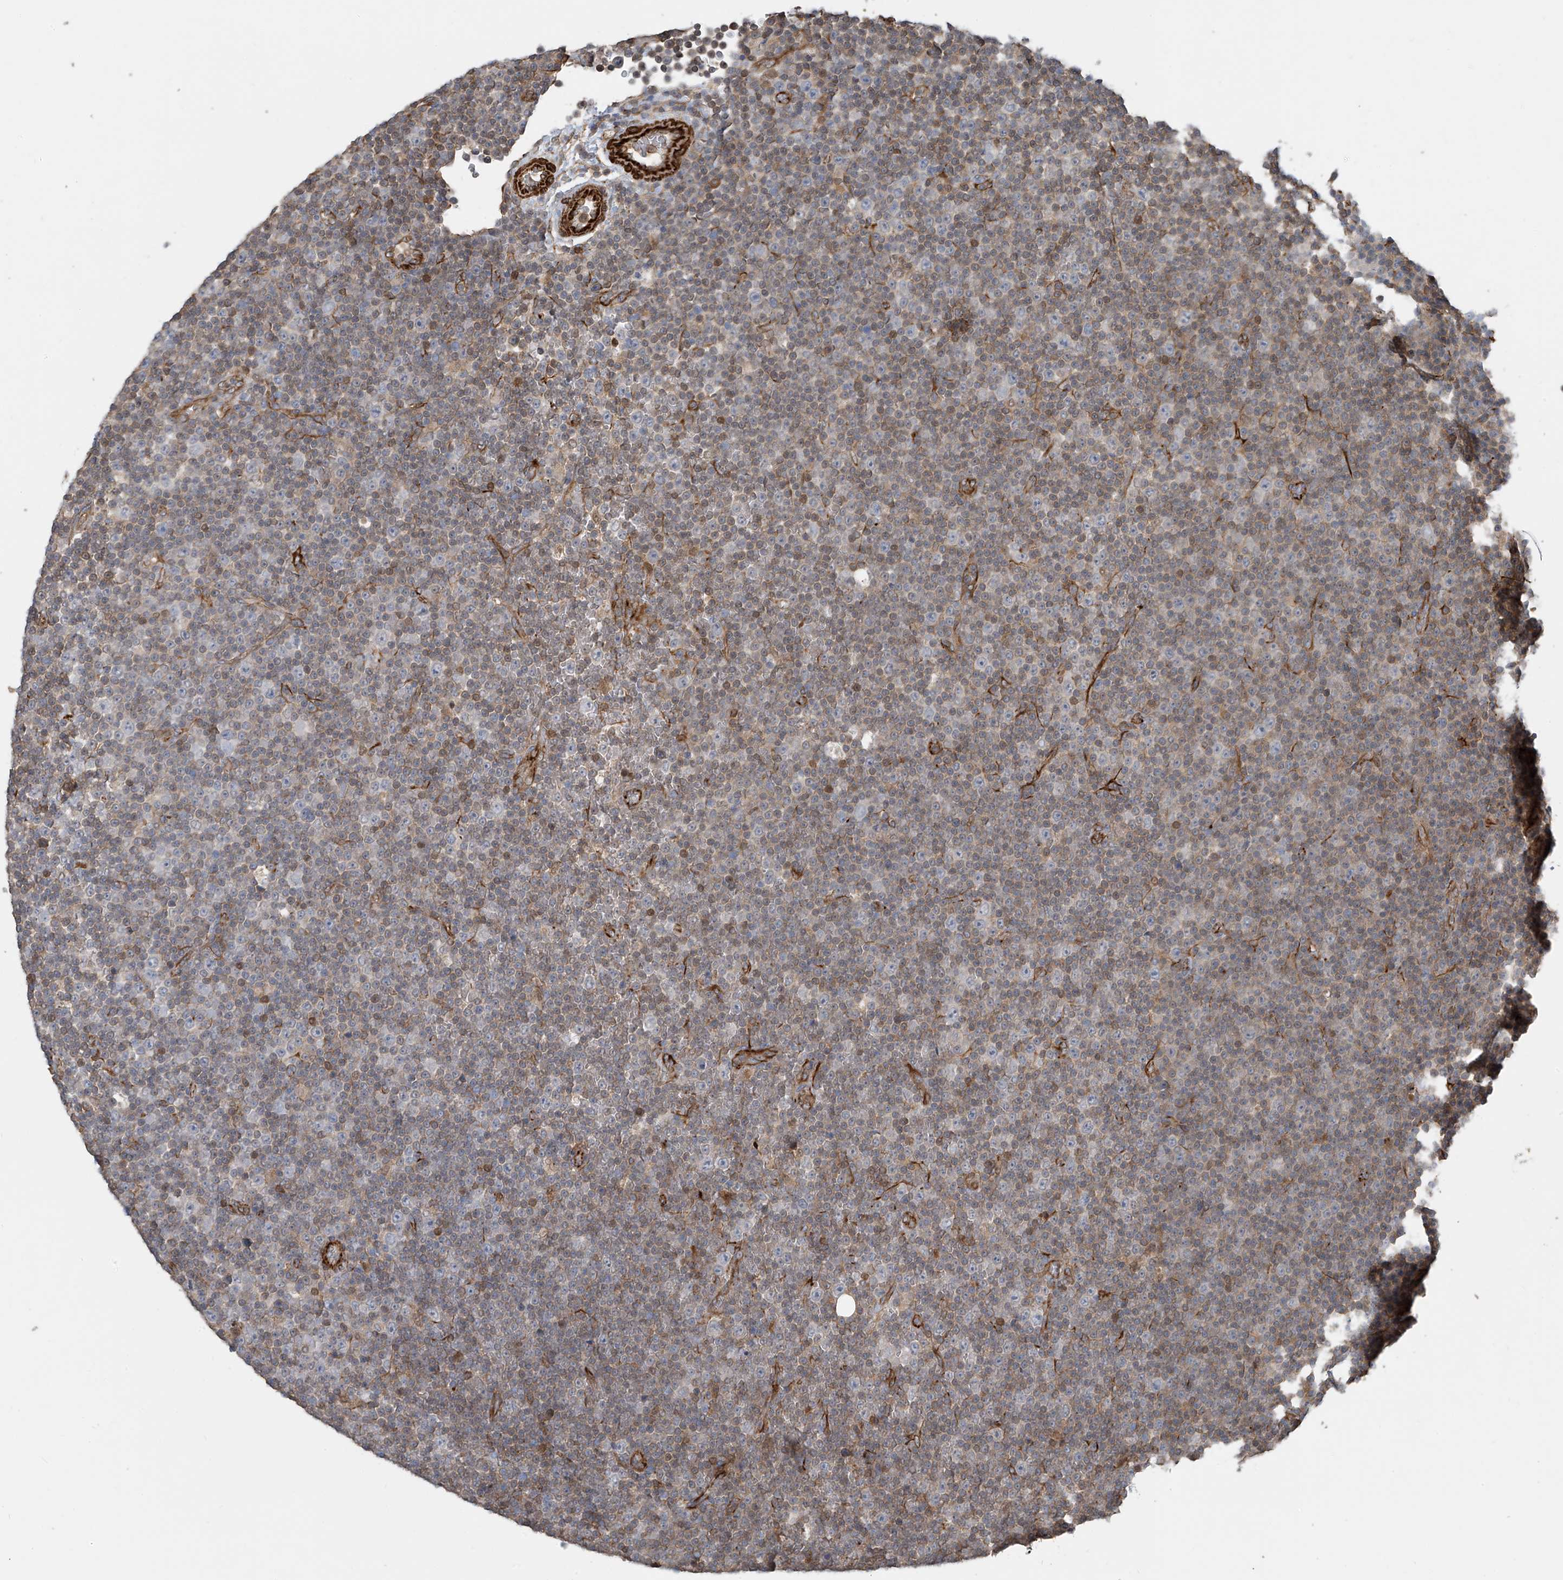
{"staining": {"intensity": "weak", "quantity": "25%-75%", "location": "cytoplasmic/membranous"}, "tissue": "lymphoma", "cell_type": "Tumor cells", "image_type": "cancer", "snomed": [{"axis": "morphology", "description": "Malignant lymphoma, non-Hodgkin's type, Low grade"}, {"axis": "topography", "description": "Lymph node"}], "caption": "Protein expression by immunohistochemistry demonstrates weak cytoplasmic/membranous staining in about 25%-75% of tumor cells in lymphoma. (DAB (3,3'-diaminobenzidine) IHC with brightfield microscopy, high magnification).", "gene": "SH3BGRL3", "patient": {"sex": "female", "age": 67}}